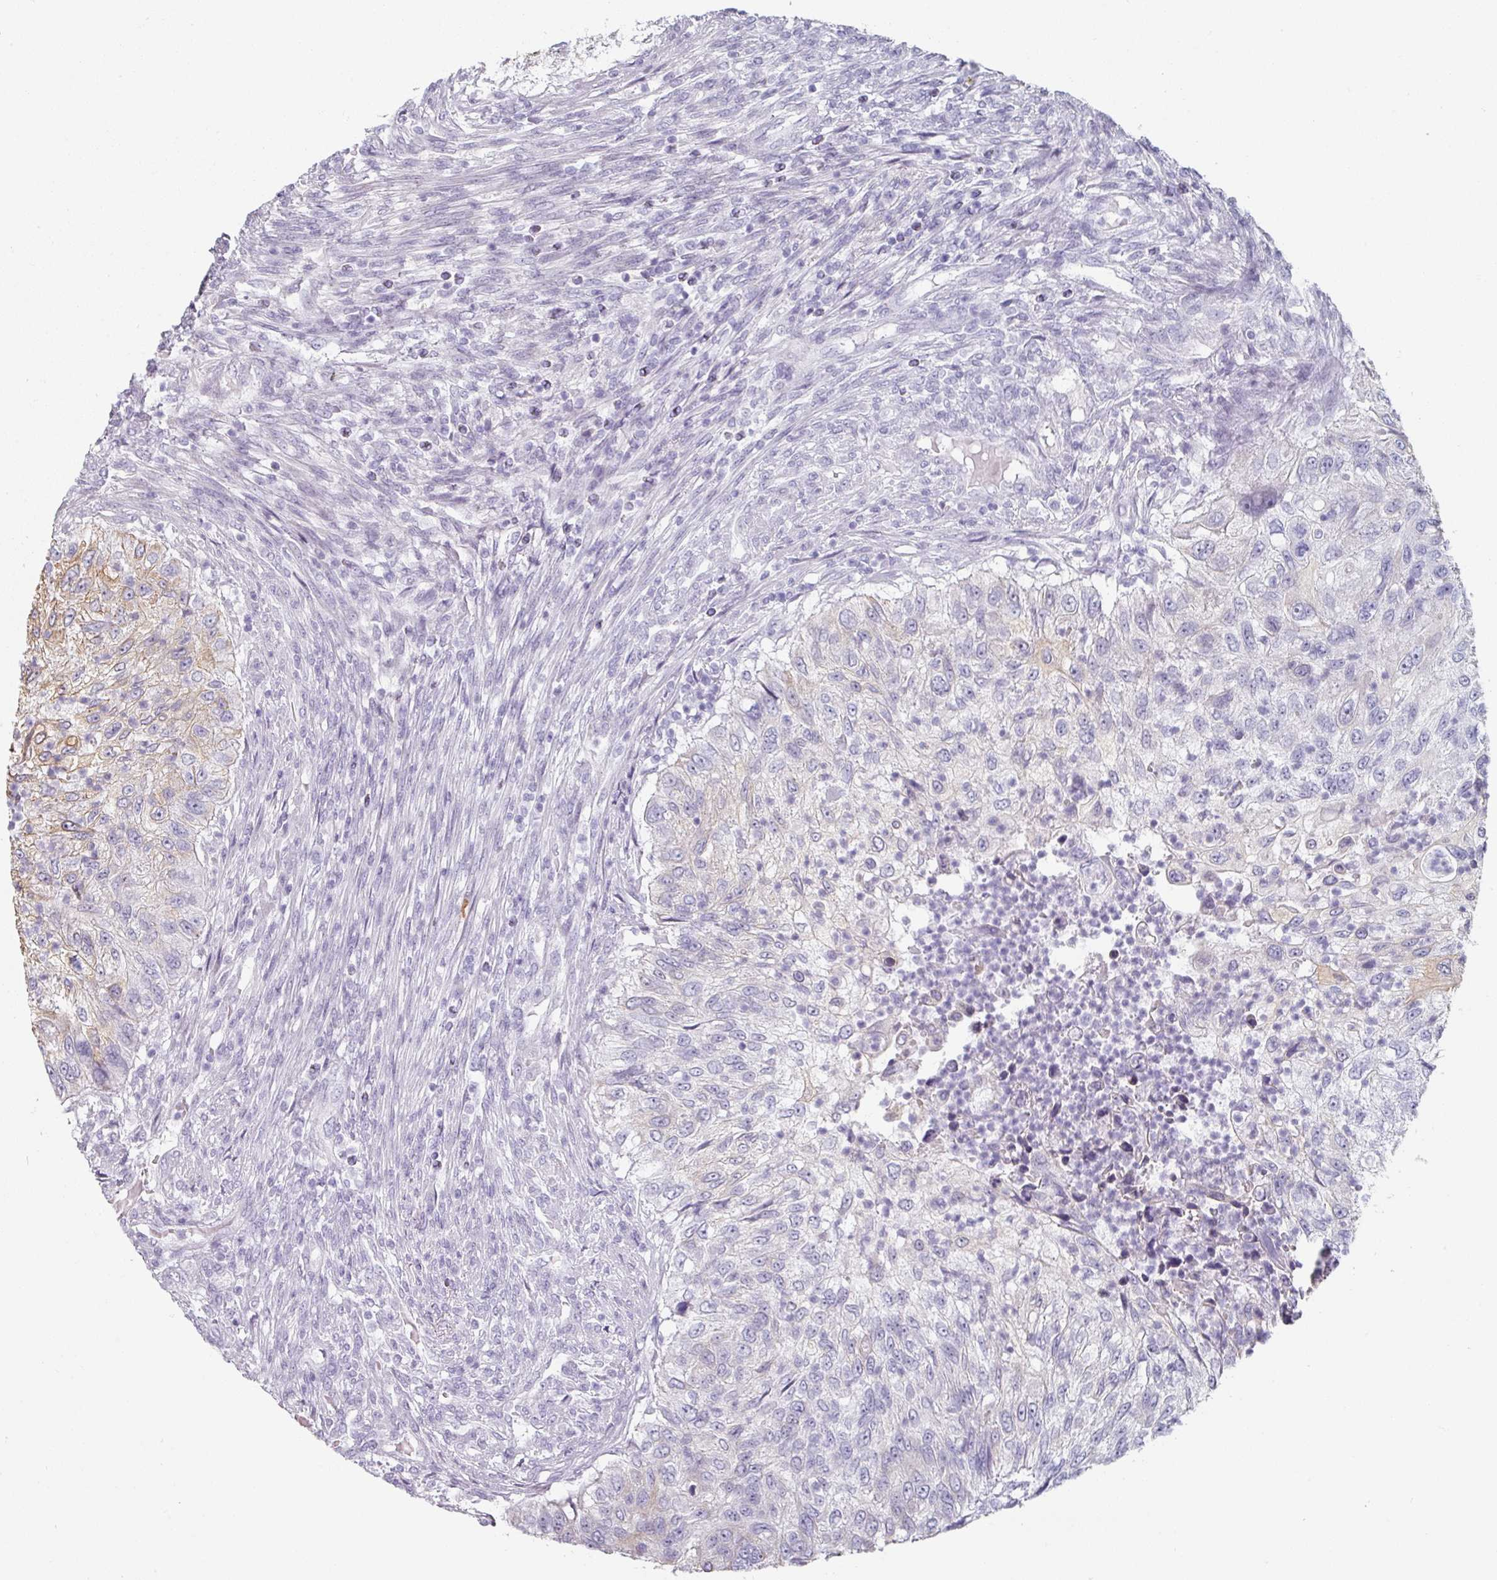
{"staining": {"intensity": "negative", "quantity": "none", "location": "none"}, "tissue": "urothelial cancer", "cell_type": "Tumor cells", "image_type": "cancer", "snomed": [{"axis": "morphology", "description": "Urothelial carcinoma, High grade"}, {"axis": "topography", "description": "Urinary bladder"}], "caption": "Immunohistochemical staining of human urothelial cancer reveals no significant staining in tumor cells. The staining was performed using DAB to visualize the protein expression in brown, while the nuclei were stained in blue with hematoxylin (Magnification: 20x).", "gene": "CEP78", "patient": {"sex": "female", "age": 60}}